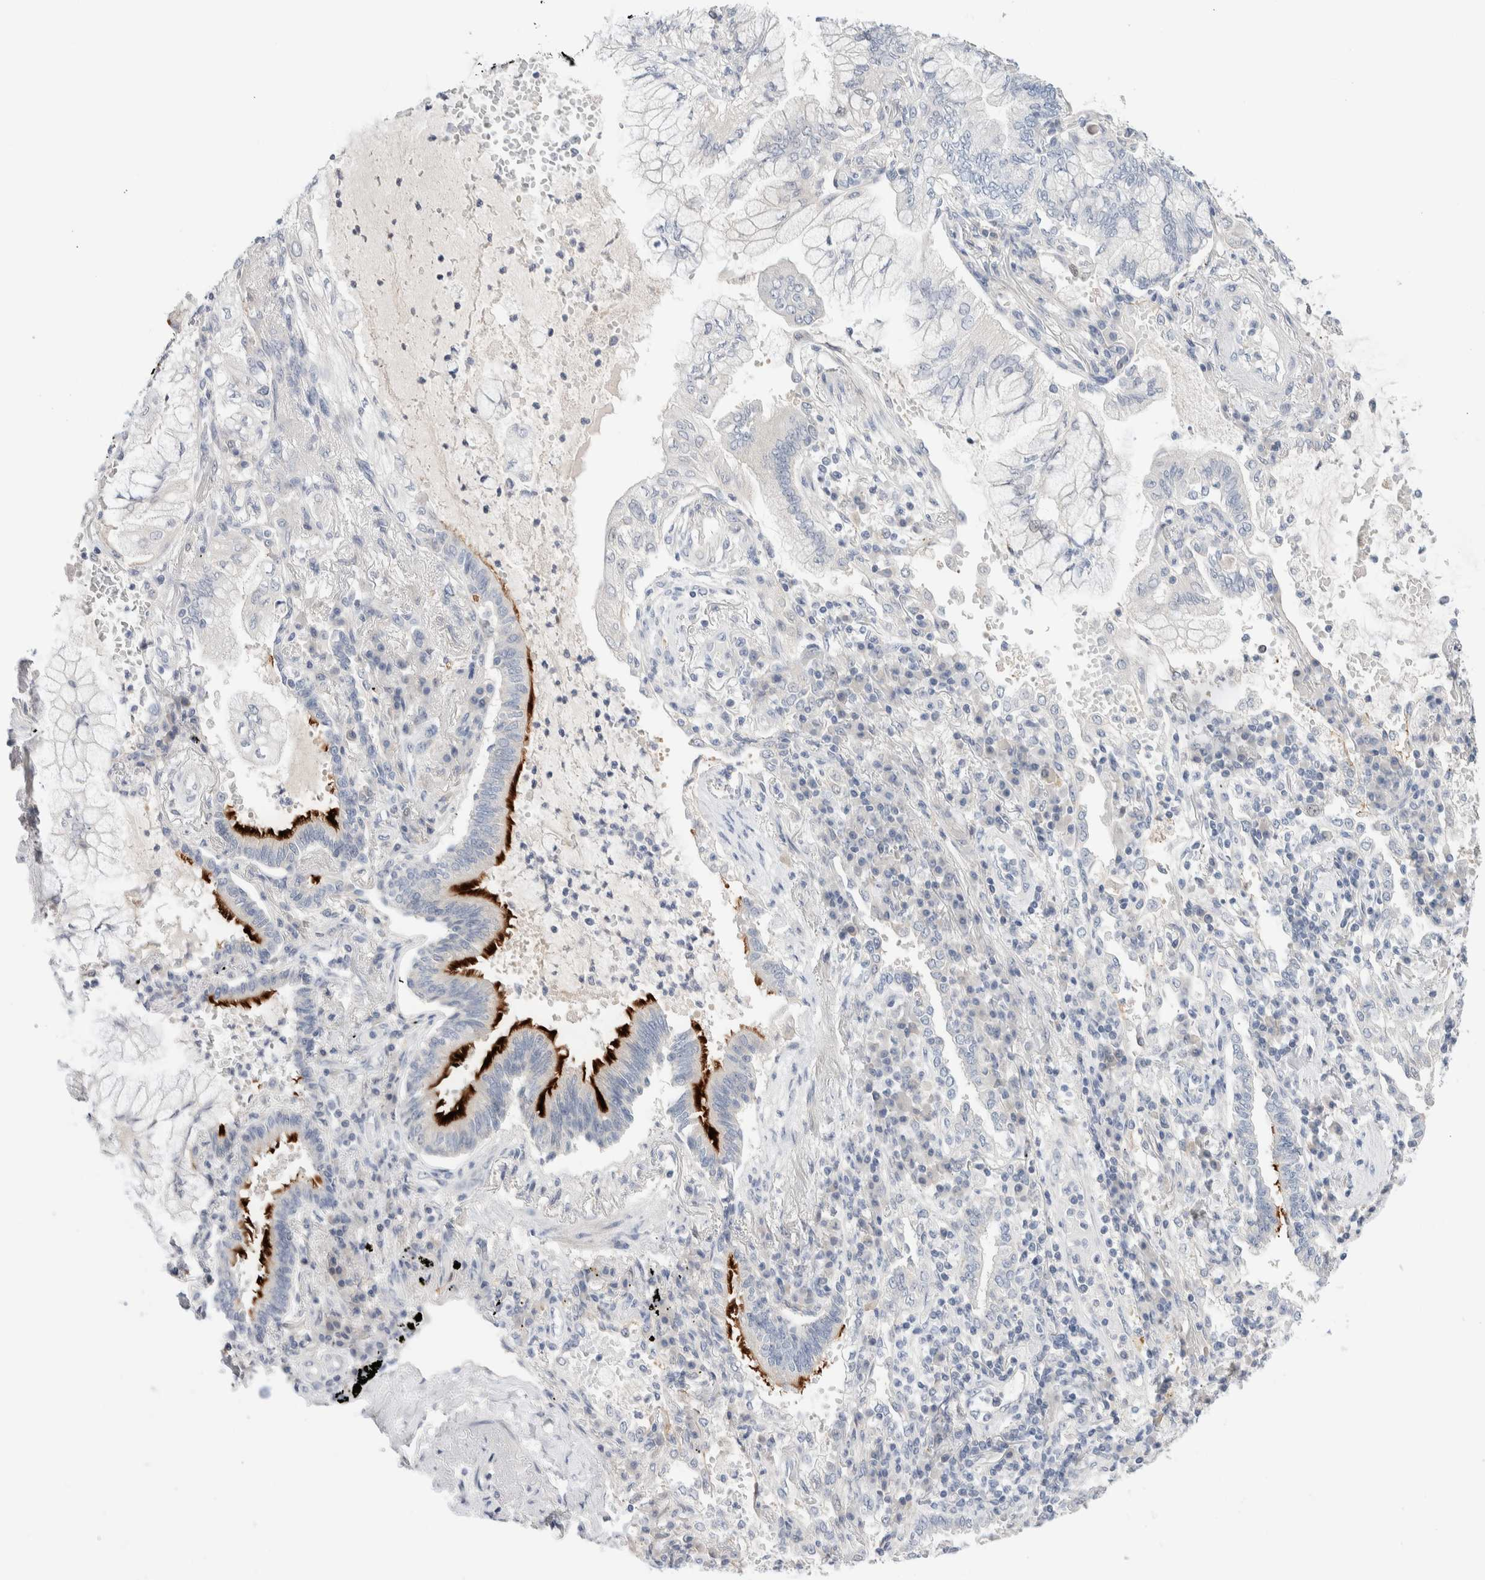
{"staining": {"intensity": "negative", "quantity": "none", "location": "none"}, "tissue": "lung cancer", "cell_type": "Tumor cells", "image_type": "cancer", "snomed": [{"axis": "morphology", "description": "Adenocarcinoma, NOS"}, {"axis": "topography", "description": "Lung"}], "caption": "A high-resolution photomicrograph shows IHC staining of lung adenocarcinoma, which demonstrates no significant positivity in tumor cells. (DAB IHC, high magnification).", "gene": "DNAJB6", "patient": {"sex": "female", "age": 70}}